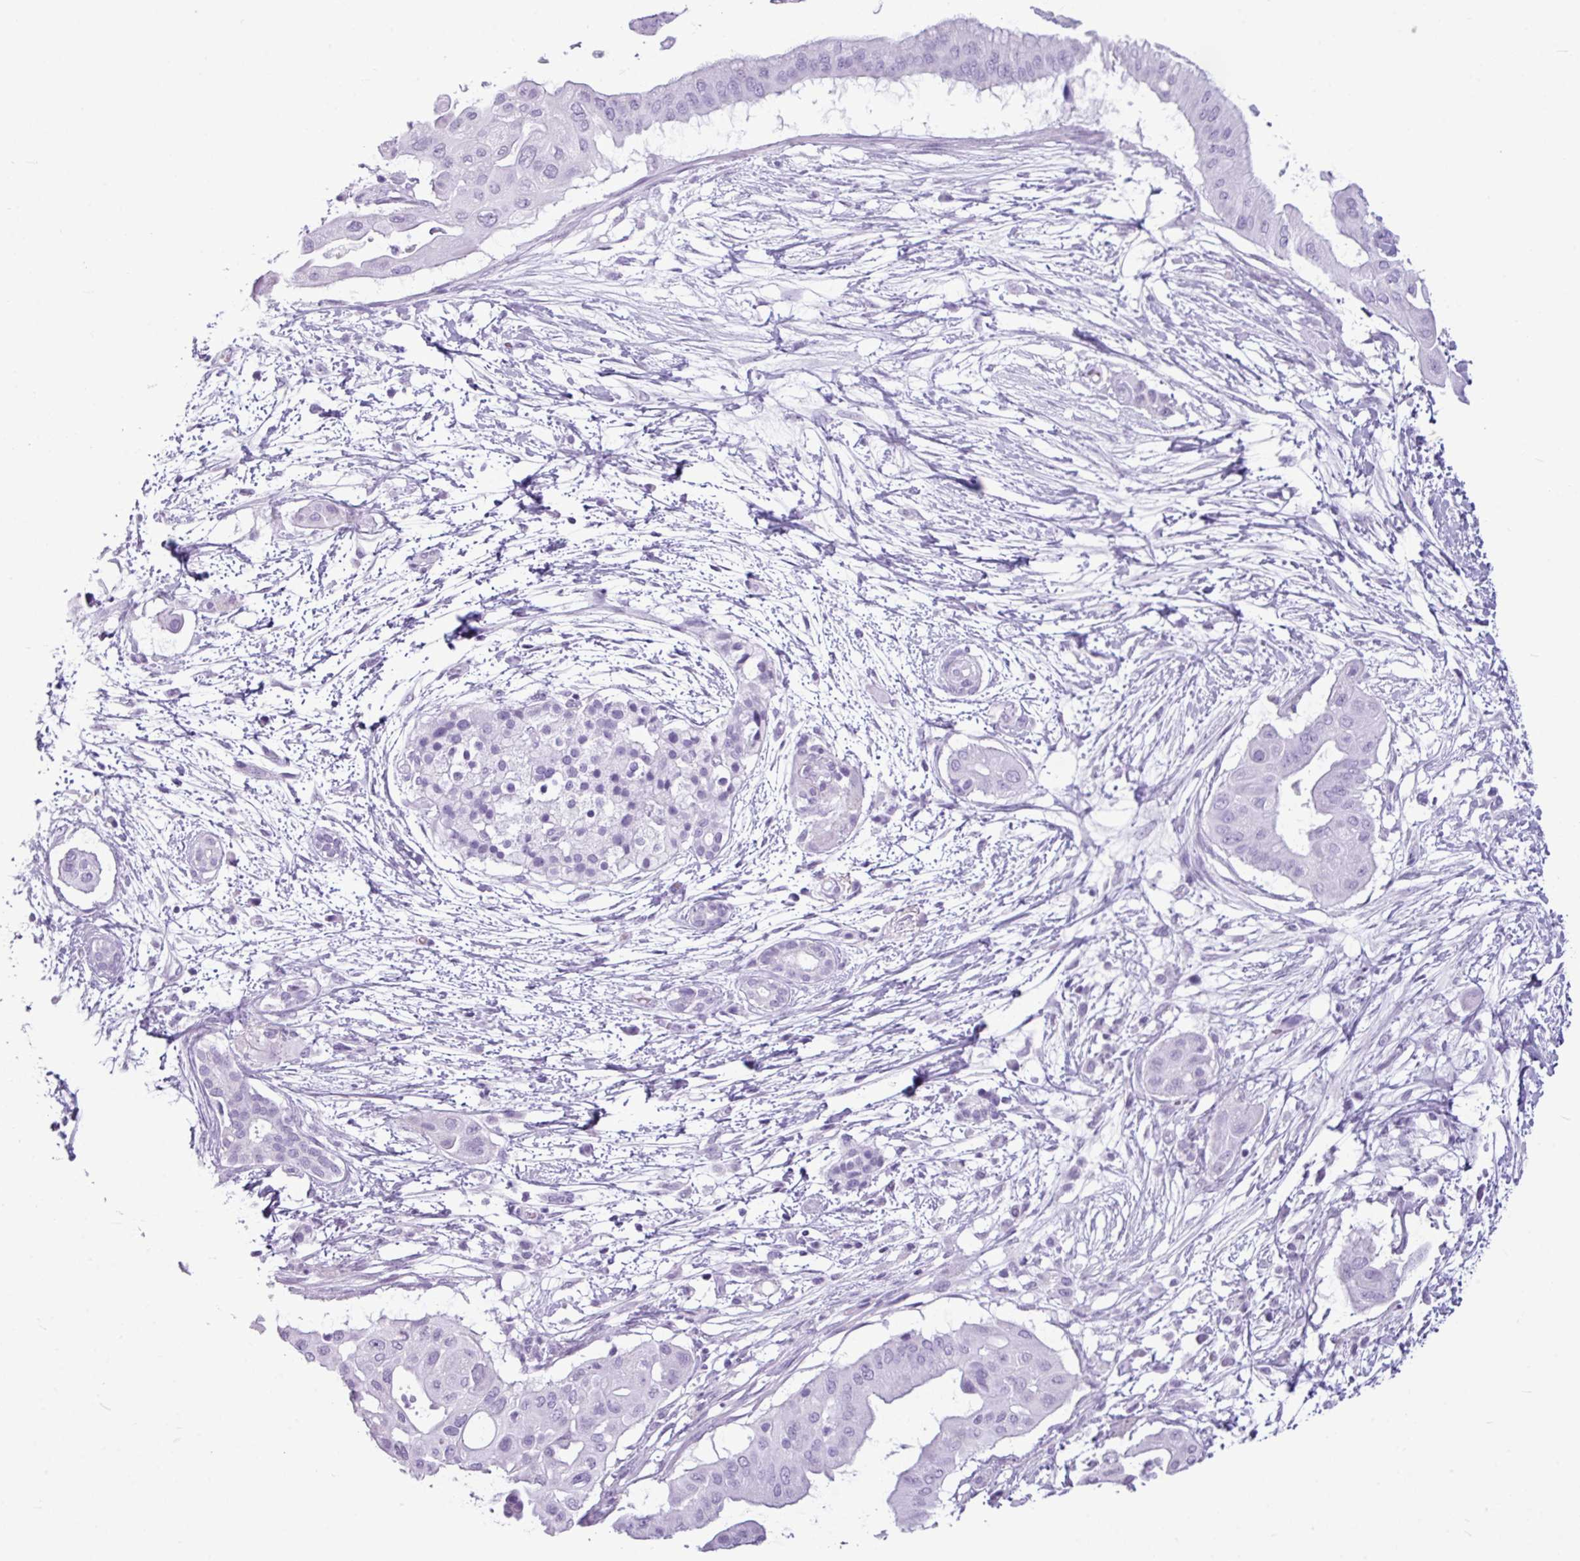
{"staining": {"intensity": "negative", "quantity": "none", "location": "none"}, "tissue": "pancreatic cancer", "cell_type": "Tumor cells", "image_type": "cancer", "snomed": [{"axis": "morphology", "description": "Adenocarcinoma, NOS"}, {"axis": "topography", "description": "Pancreas"}], "caption": "The image displays no staining of tumor cells in adenocarcinoma (pancreatic). (DAB (3,3'-diaminobenzidine) IHC, high magnification).", "gene": "AMY1B", "patient": {"sex": "male", "age": 68}}